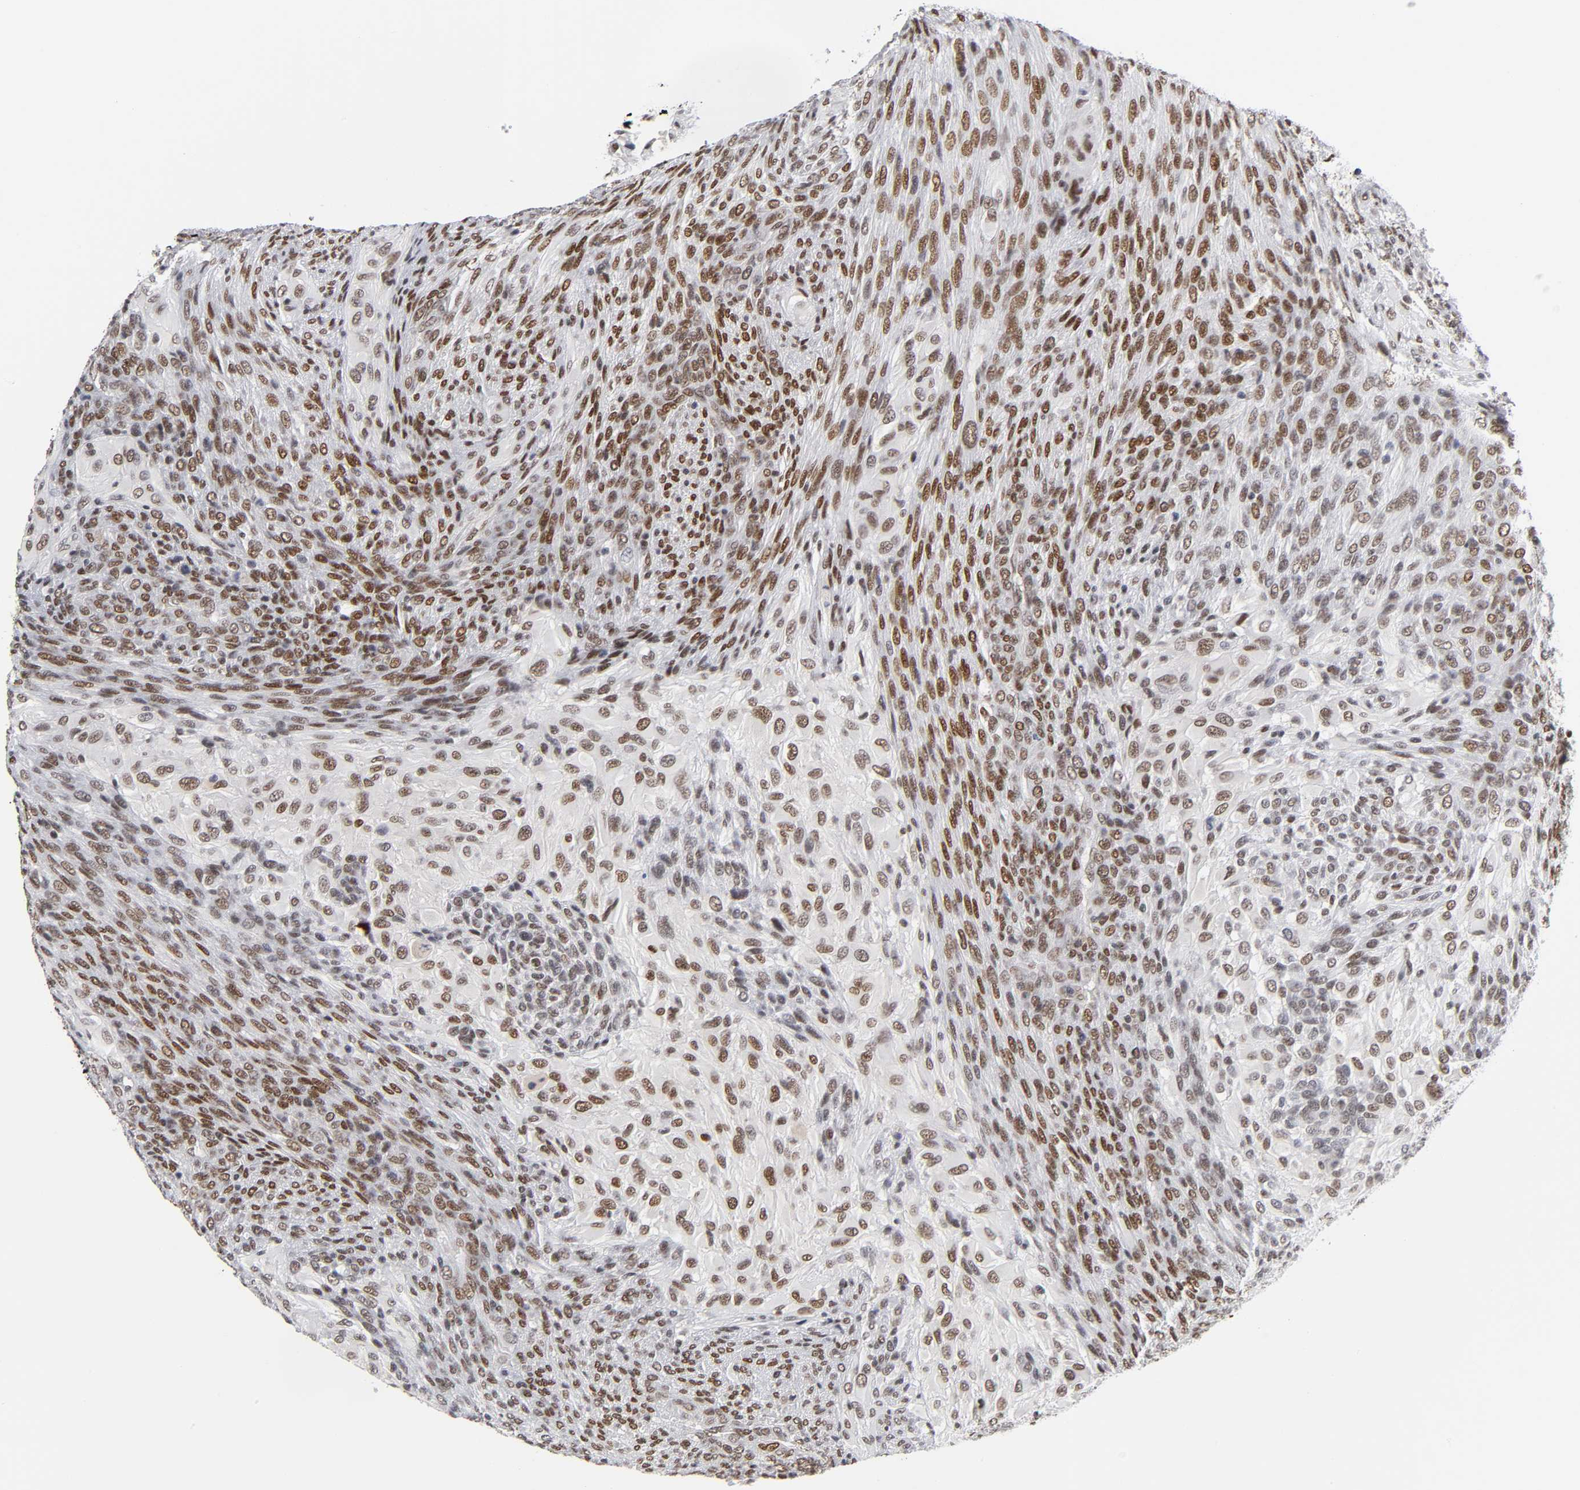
{"staining": {"intensity": "moderate", "quantity": ">75%", "location": "nuclear"}, "tissue": "glioma", "cell_type": "Tumor cells", "image_type": "cancer", "snomed": [{"axis": "morphology", "description": "Glioma, malignant, High grade"}, {"axis": "topography", "description": "Cerebral cortex"}], "caption": "A micrograph showing moderate nuclear staining in about >75% of tumor cells in glioma, as visualized by brown immunohistochemical staining.", "gene": "NR3C1", "patient": {"sex": "female", "age": 55}}